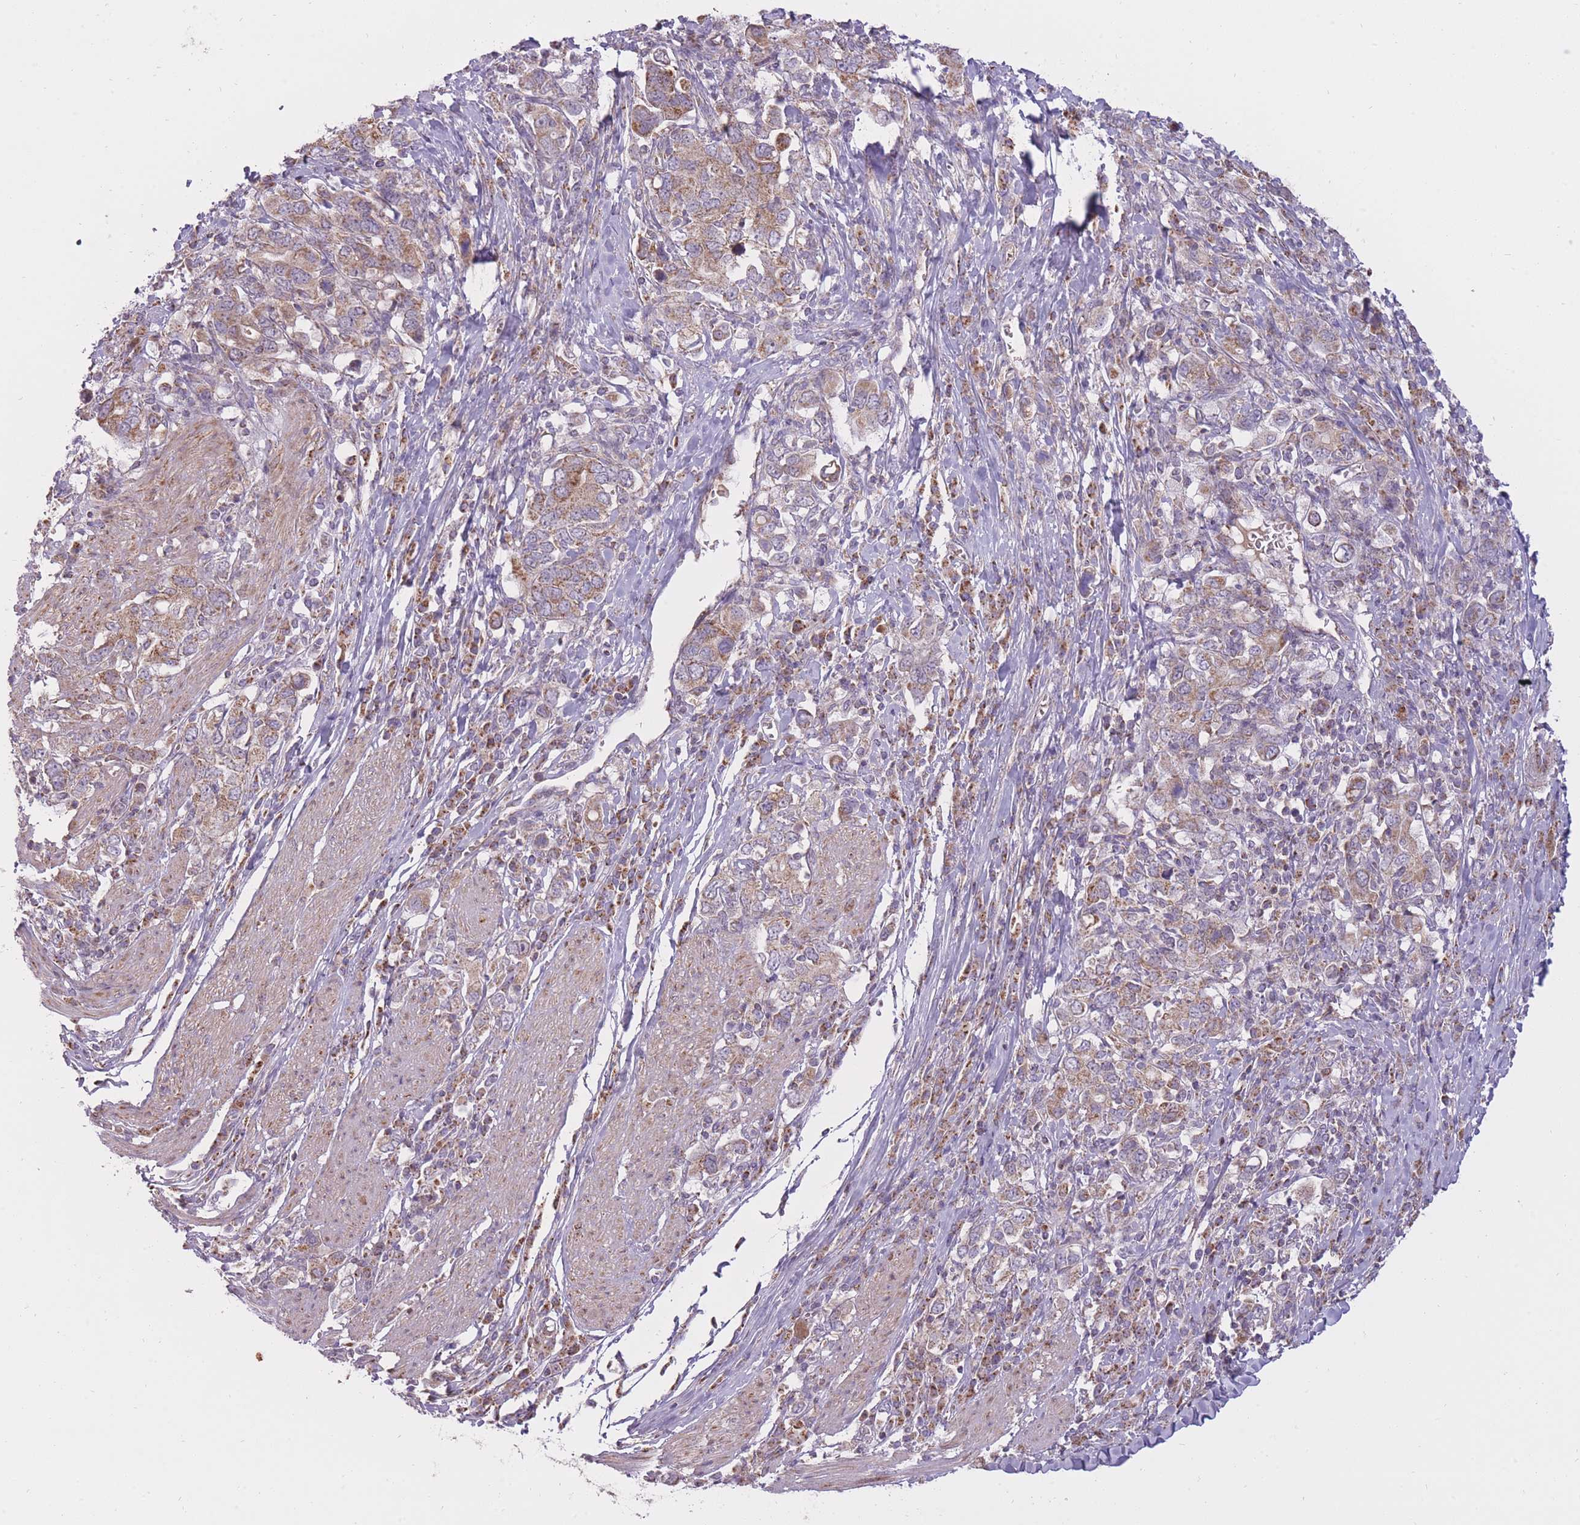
{"staining": {"intensity": "weak", "quantity": ">75%", "location": "cytoplasmic/membranous"}, "tissue": "stomach cancer", "cell_type": "Tumor cells", "image_type": "cancer", "snomed": [{"axis": "morphology", "description": "Adenocarcinoma, NOS"}, {"axis": "topography", "description": "Stomach, upper"}, {"axis": "topography", "description": "Stomach"}], "caption": "This micrograph demonstrates IHC staining of stomach cancer, with low weak cytoplasmic/membranous expression in about >75% of tumor cells.", "gene": "LIN7C", "patient": {"sex": "male", "age": 62}}